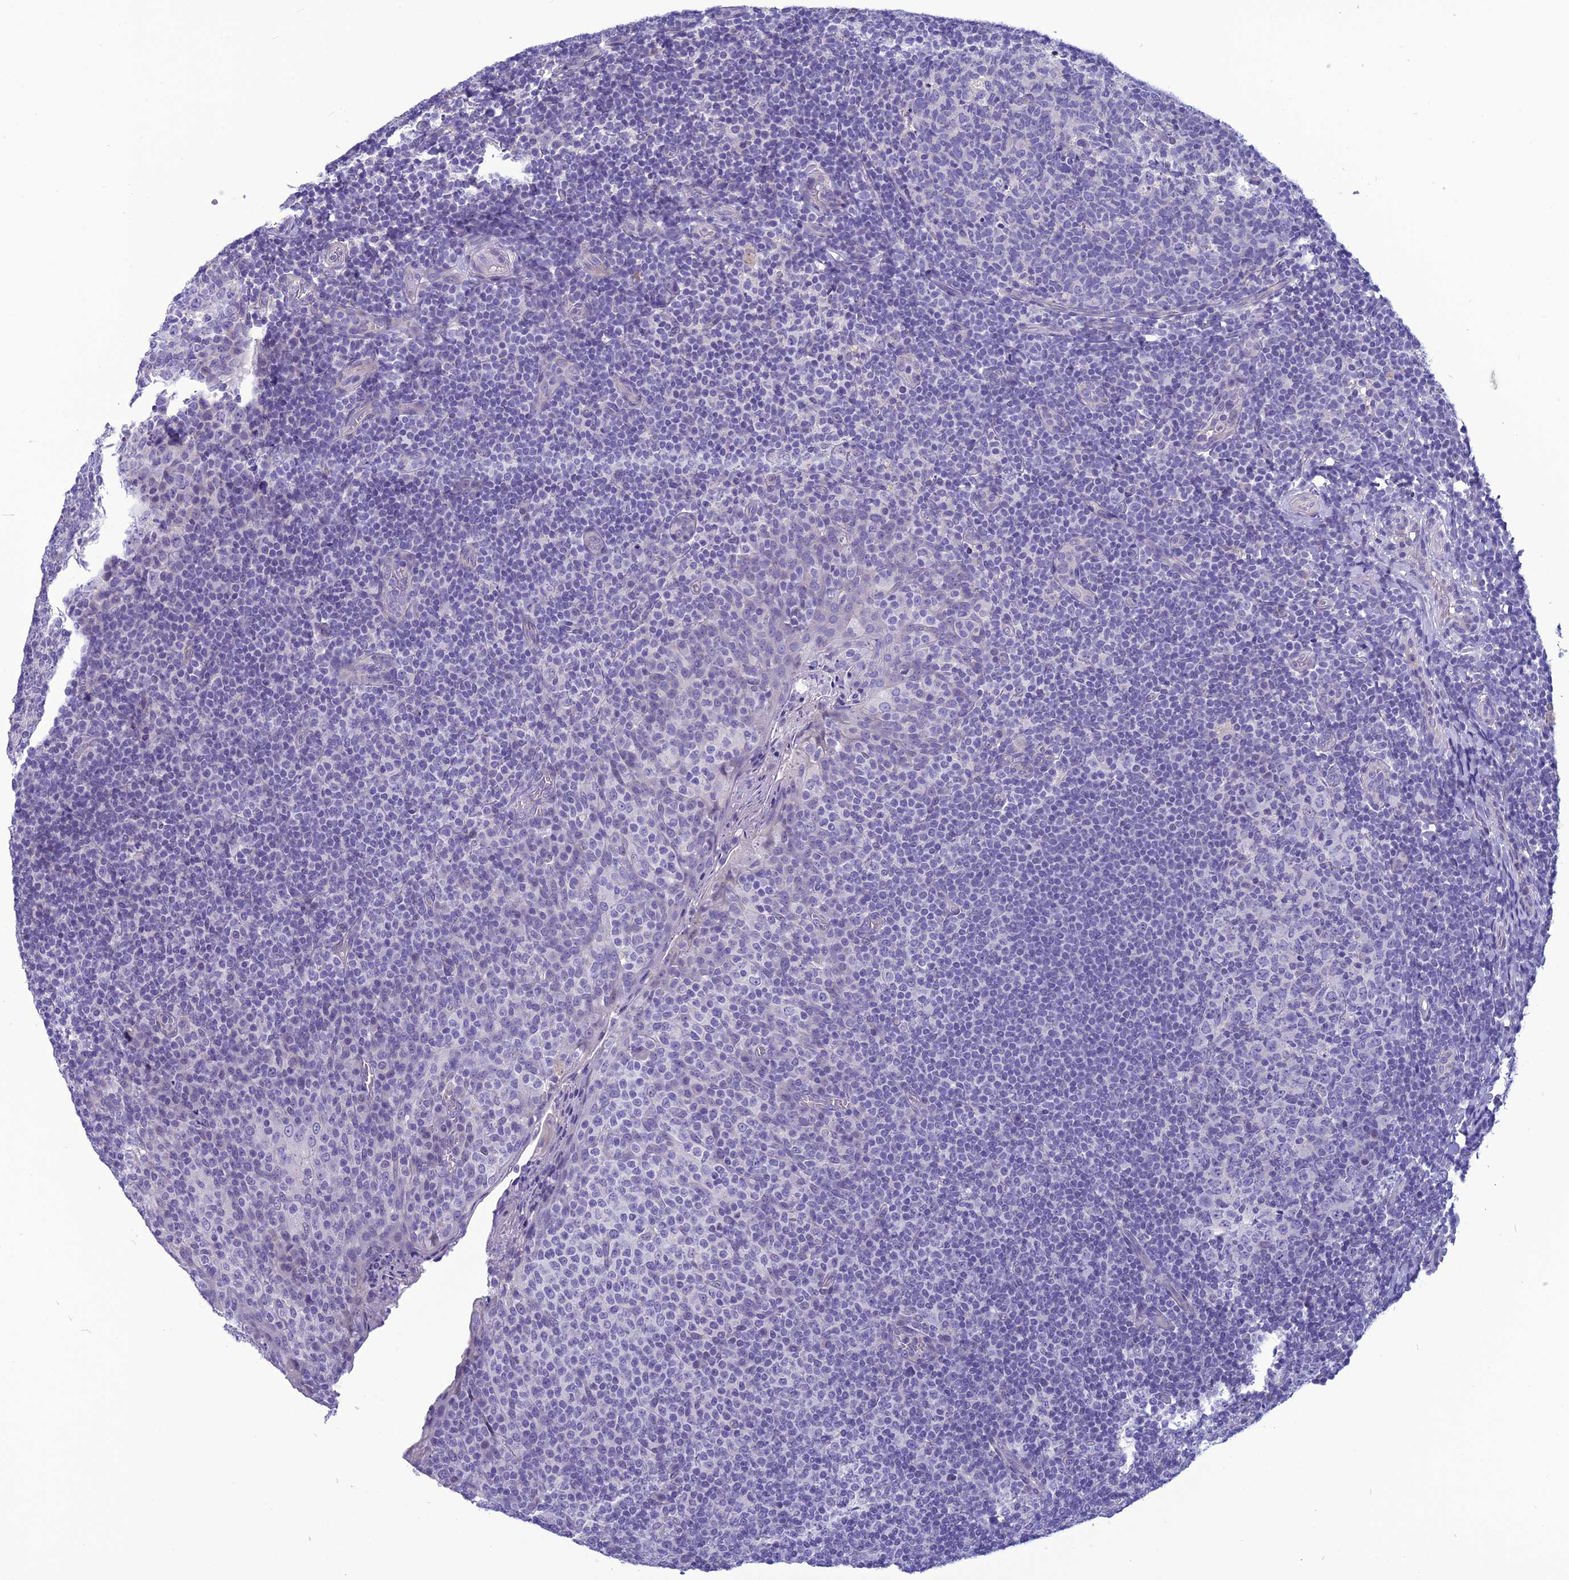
{"staining": {"intensity": "negative", "quantity": "none", "location": "none"}, "tissue": "tonsil", "cell_type": "Germinal center cells", "image_type": "normal", "snomed": [{"axis": "morphology", "description": "Normal tissue, NOS"}, {"axis": "topography", "description": "Tonsil"}], "caption": "Immunohistochemical staining of benign human tonsil displays no significant staining in germinal center cells. Nuclei are stained in blue.", "gene": "BBS2", "patient": {"sex": "female", "age": 19}}